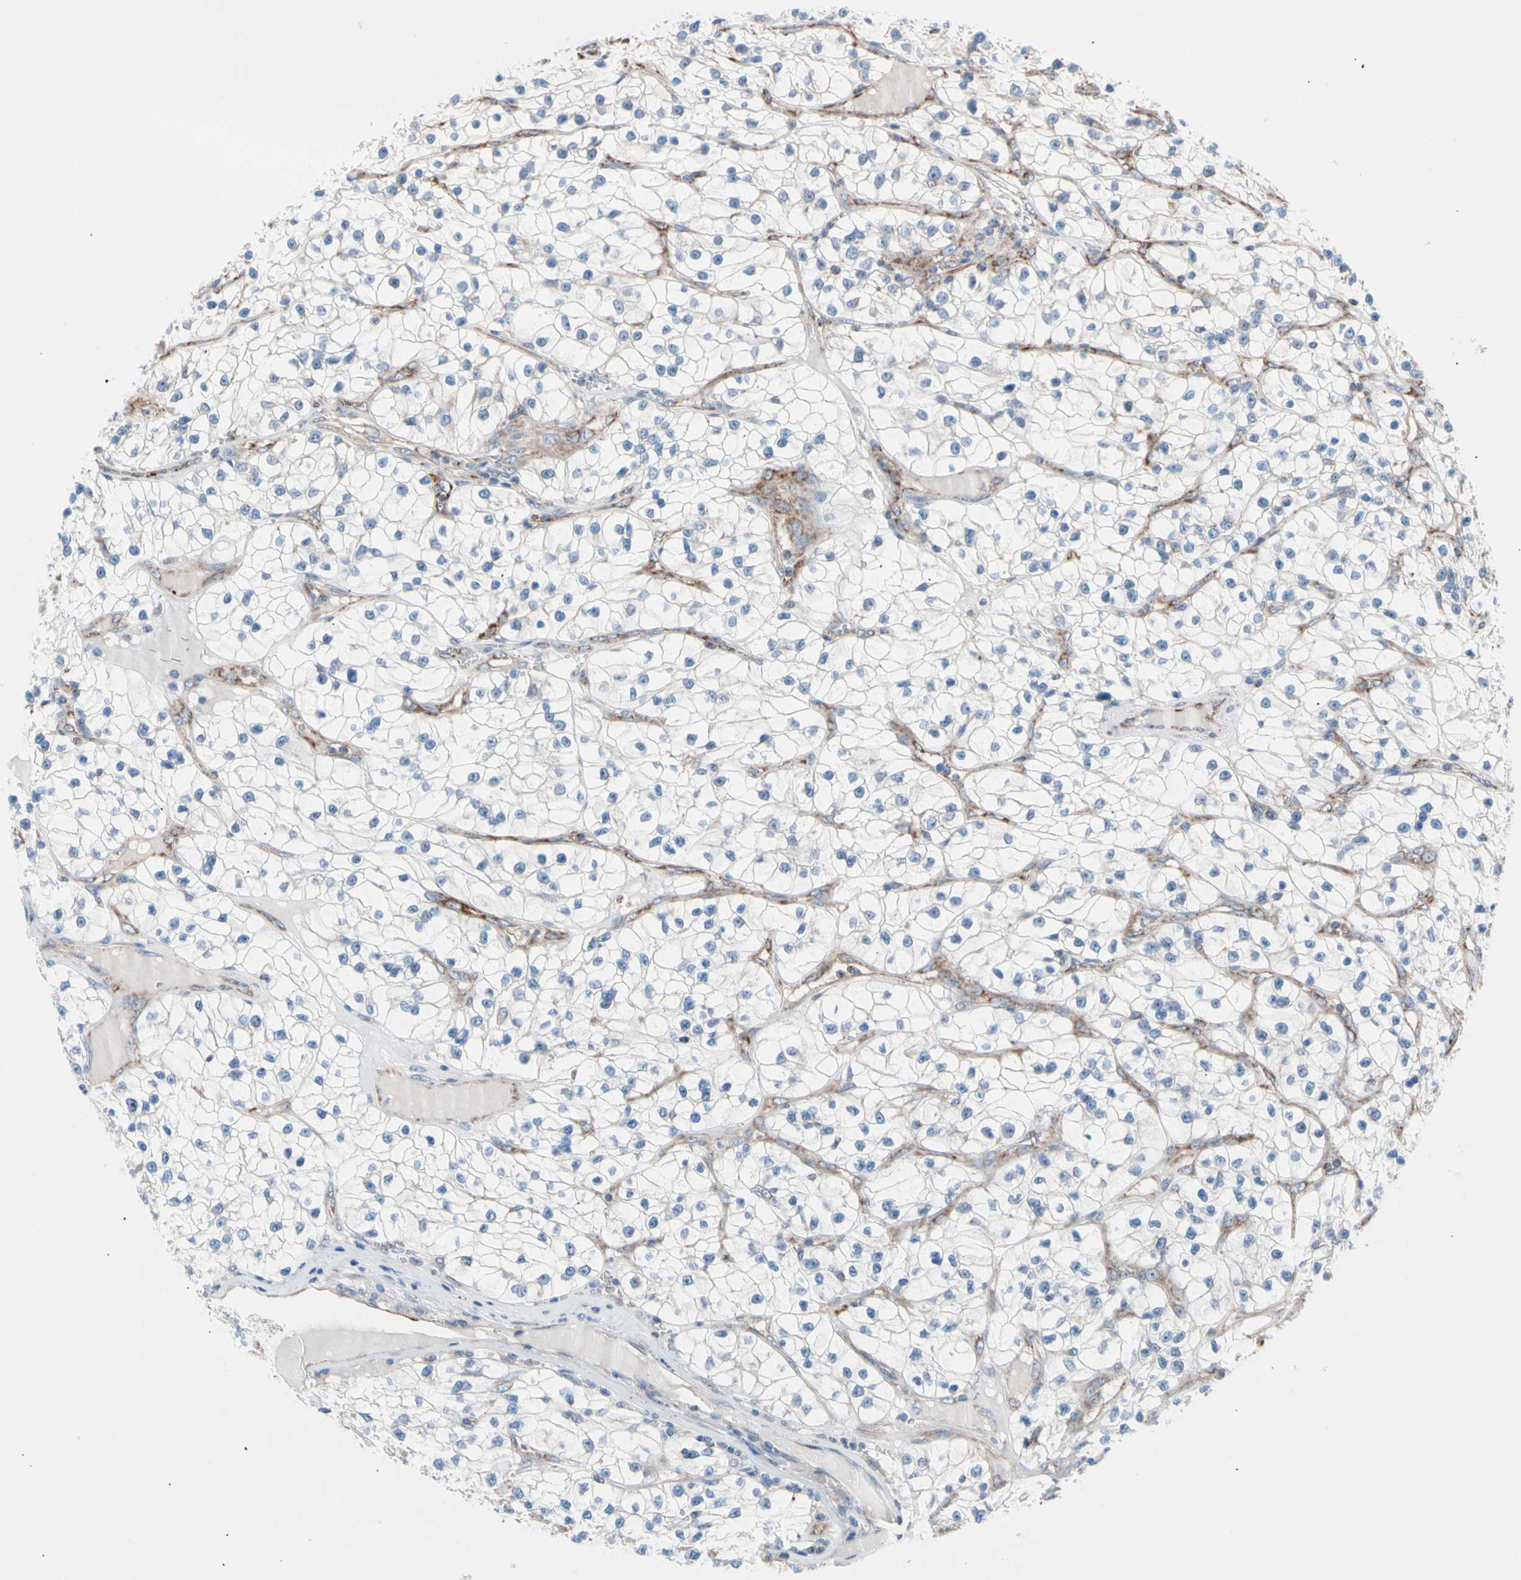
{"staining": {"intensity": "negative", "quantity": "none", "location": "none"}, "tissue": "renal cancer", "cell_type": "Tumor cells", "image_type": "cancer", "snomed": [{"axis": "morphology", "description": "Adenocarcinoma, NOS"}, {"axis": "topography", "description": "Kidney"}], "caption": "A histopathology image of human renal adenocarcinoma is negative for staining in tumor cells.", "gene": "HK1", "patient": {"sex": "female", "age": 57}}